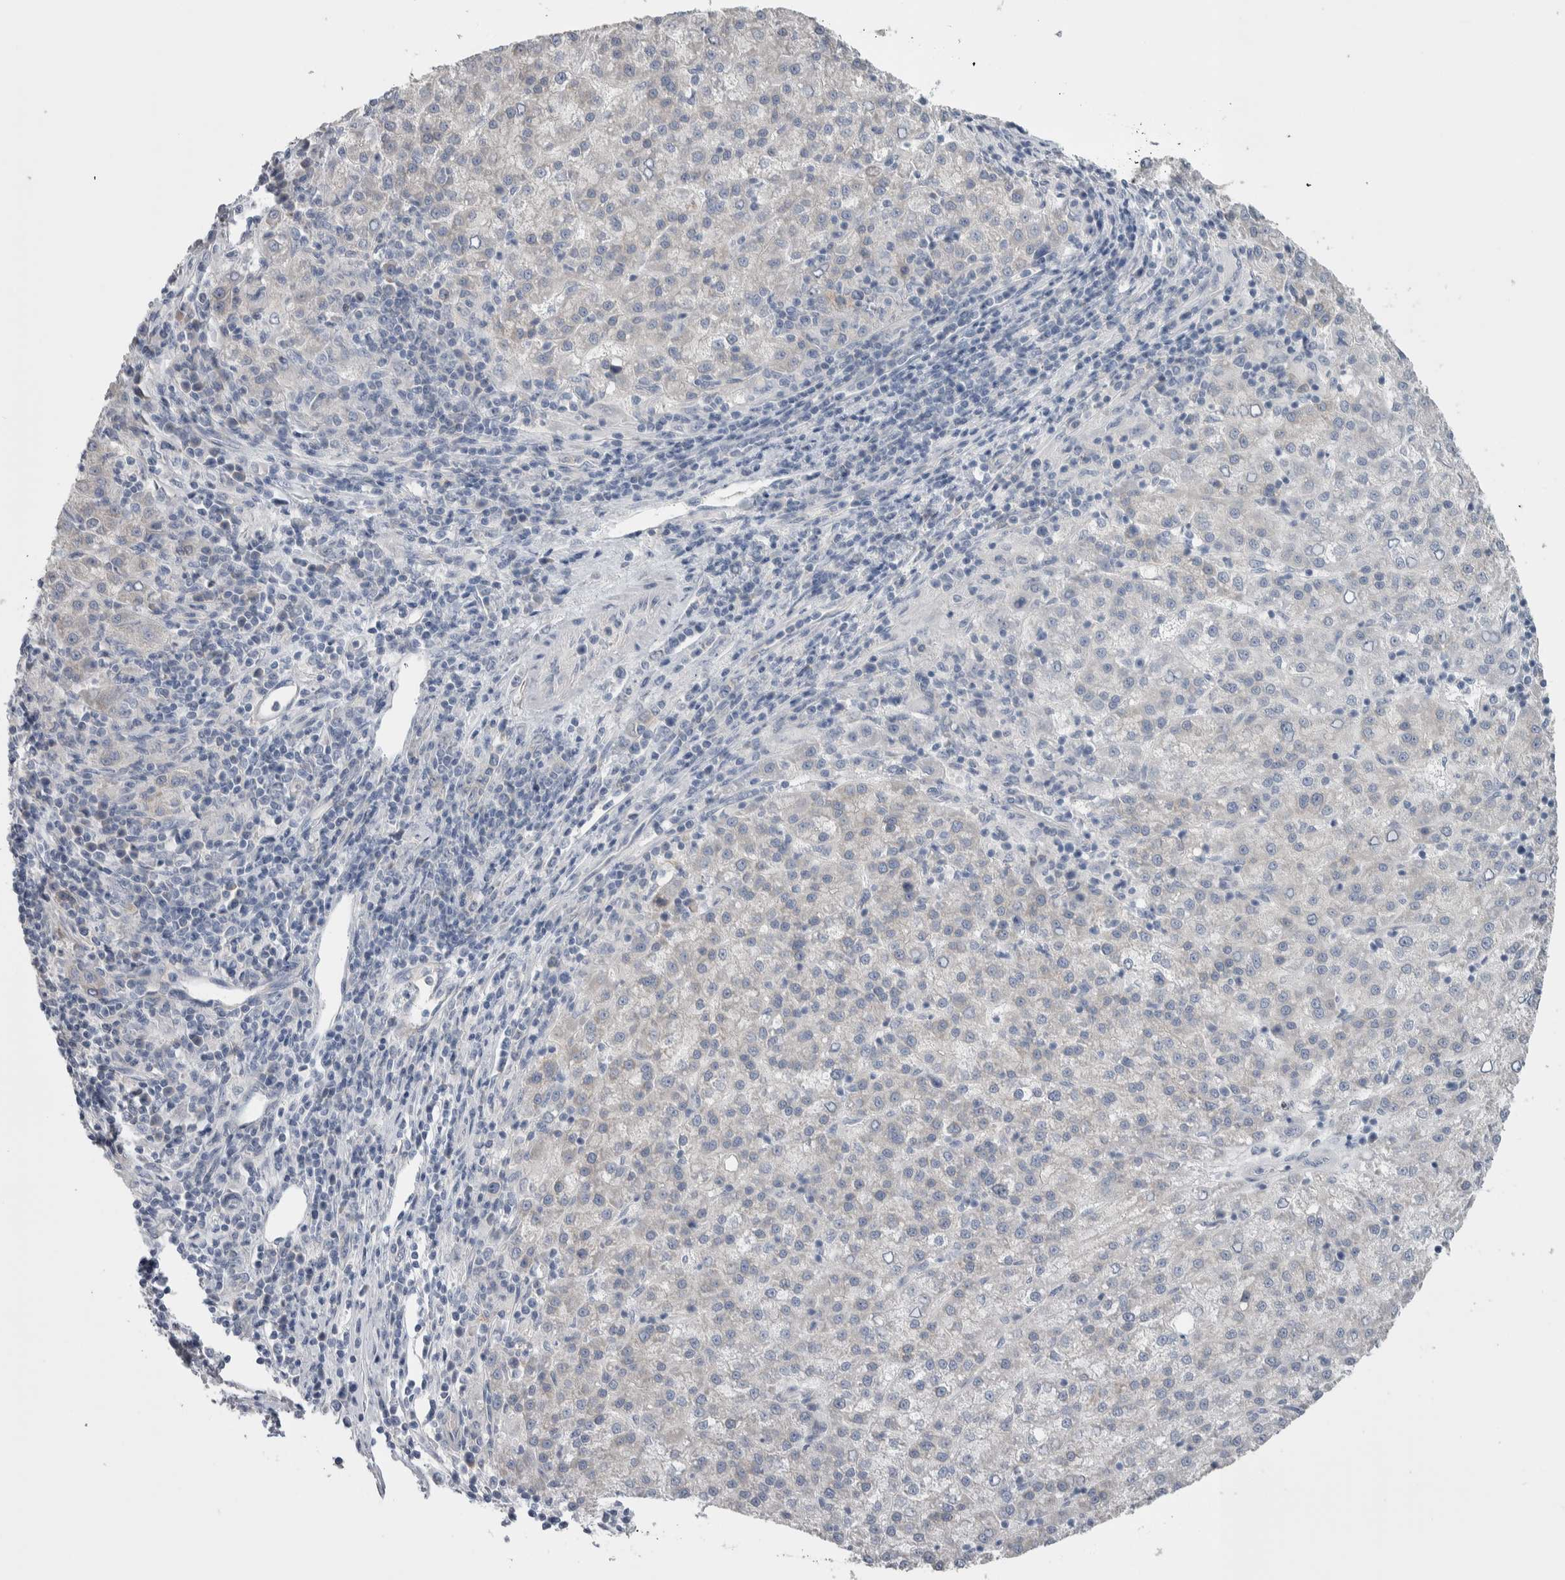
{"staining": {"intensity": "negative", "quantity": "none", "location": "none"}, "tissue": "liver cancer", "cell_type": "Tumor cells", "image_type": "cancer", "snomed": [{"axis": "morphology", "description": "Carcinoma, Hepatocellular, NOS"}, {"axis": "topography", "description": "Liver"}], "caption": "An image of liver cancer stained for a protein demonstrates no brown staining in tumor cells. (DAB (3,3'-diaminobenzidine) immunohistochemistry (IHC) visualized using brightfield microscopy, high magnification).", "gene": "GPHN", "patient": {"sex": "female", "age": 58}}